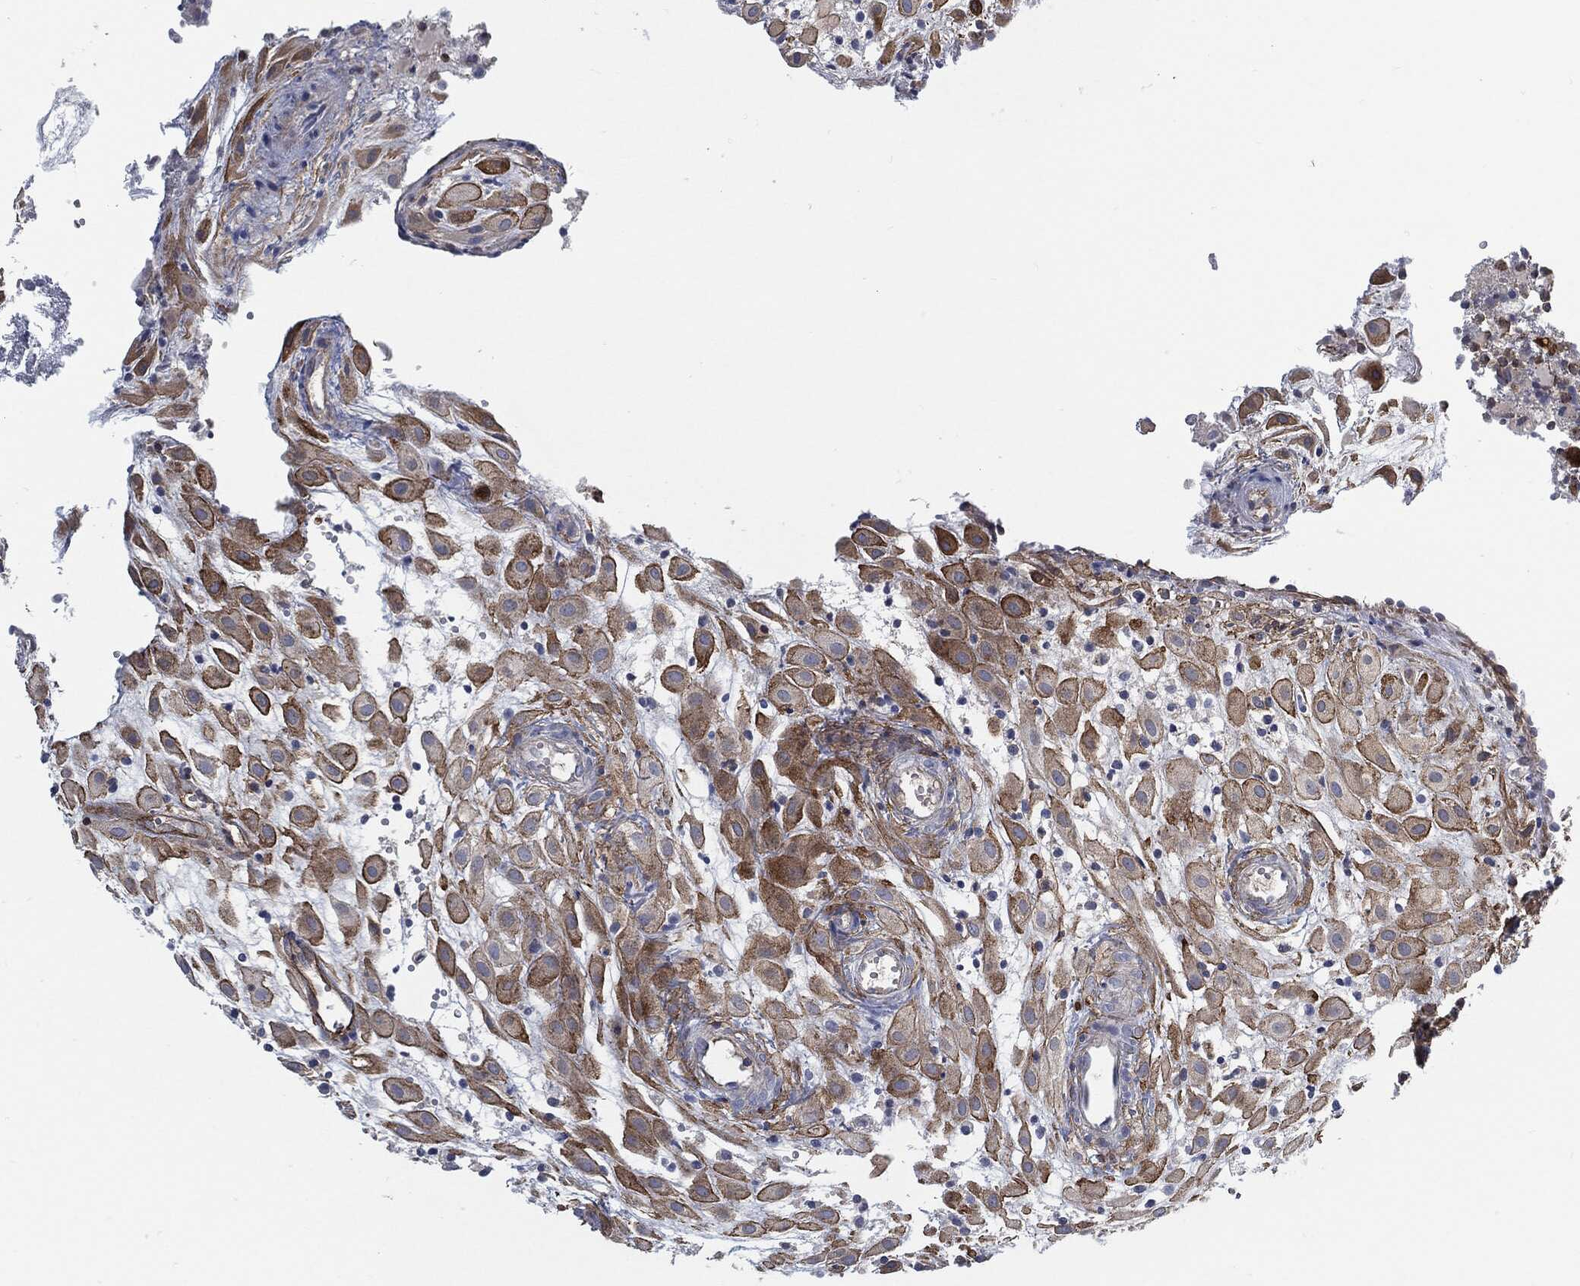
{"staining": {"intensity": "strong", "quantity": "<25%", "location": "cytoplasmic/membranous"}, "tissue": "placenta", "cell_type": "Decidual cells", "image_type": "normal", "snomed": [{"axis": "morphology", "description": "Normal tissue, NOS"}, {"axis": "topography", "description": "Placenta"}], "caption": "Protein staining of normal placenta exhibits strong cytoplasmic/membranous expression in about <25% of decidual cells.", "gene": "SVIL", "patient": {"sex": "female", "age": 24}}